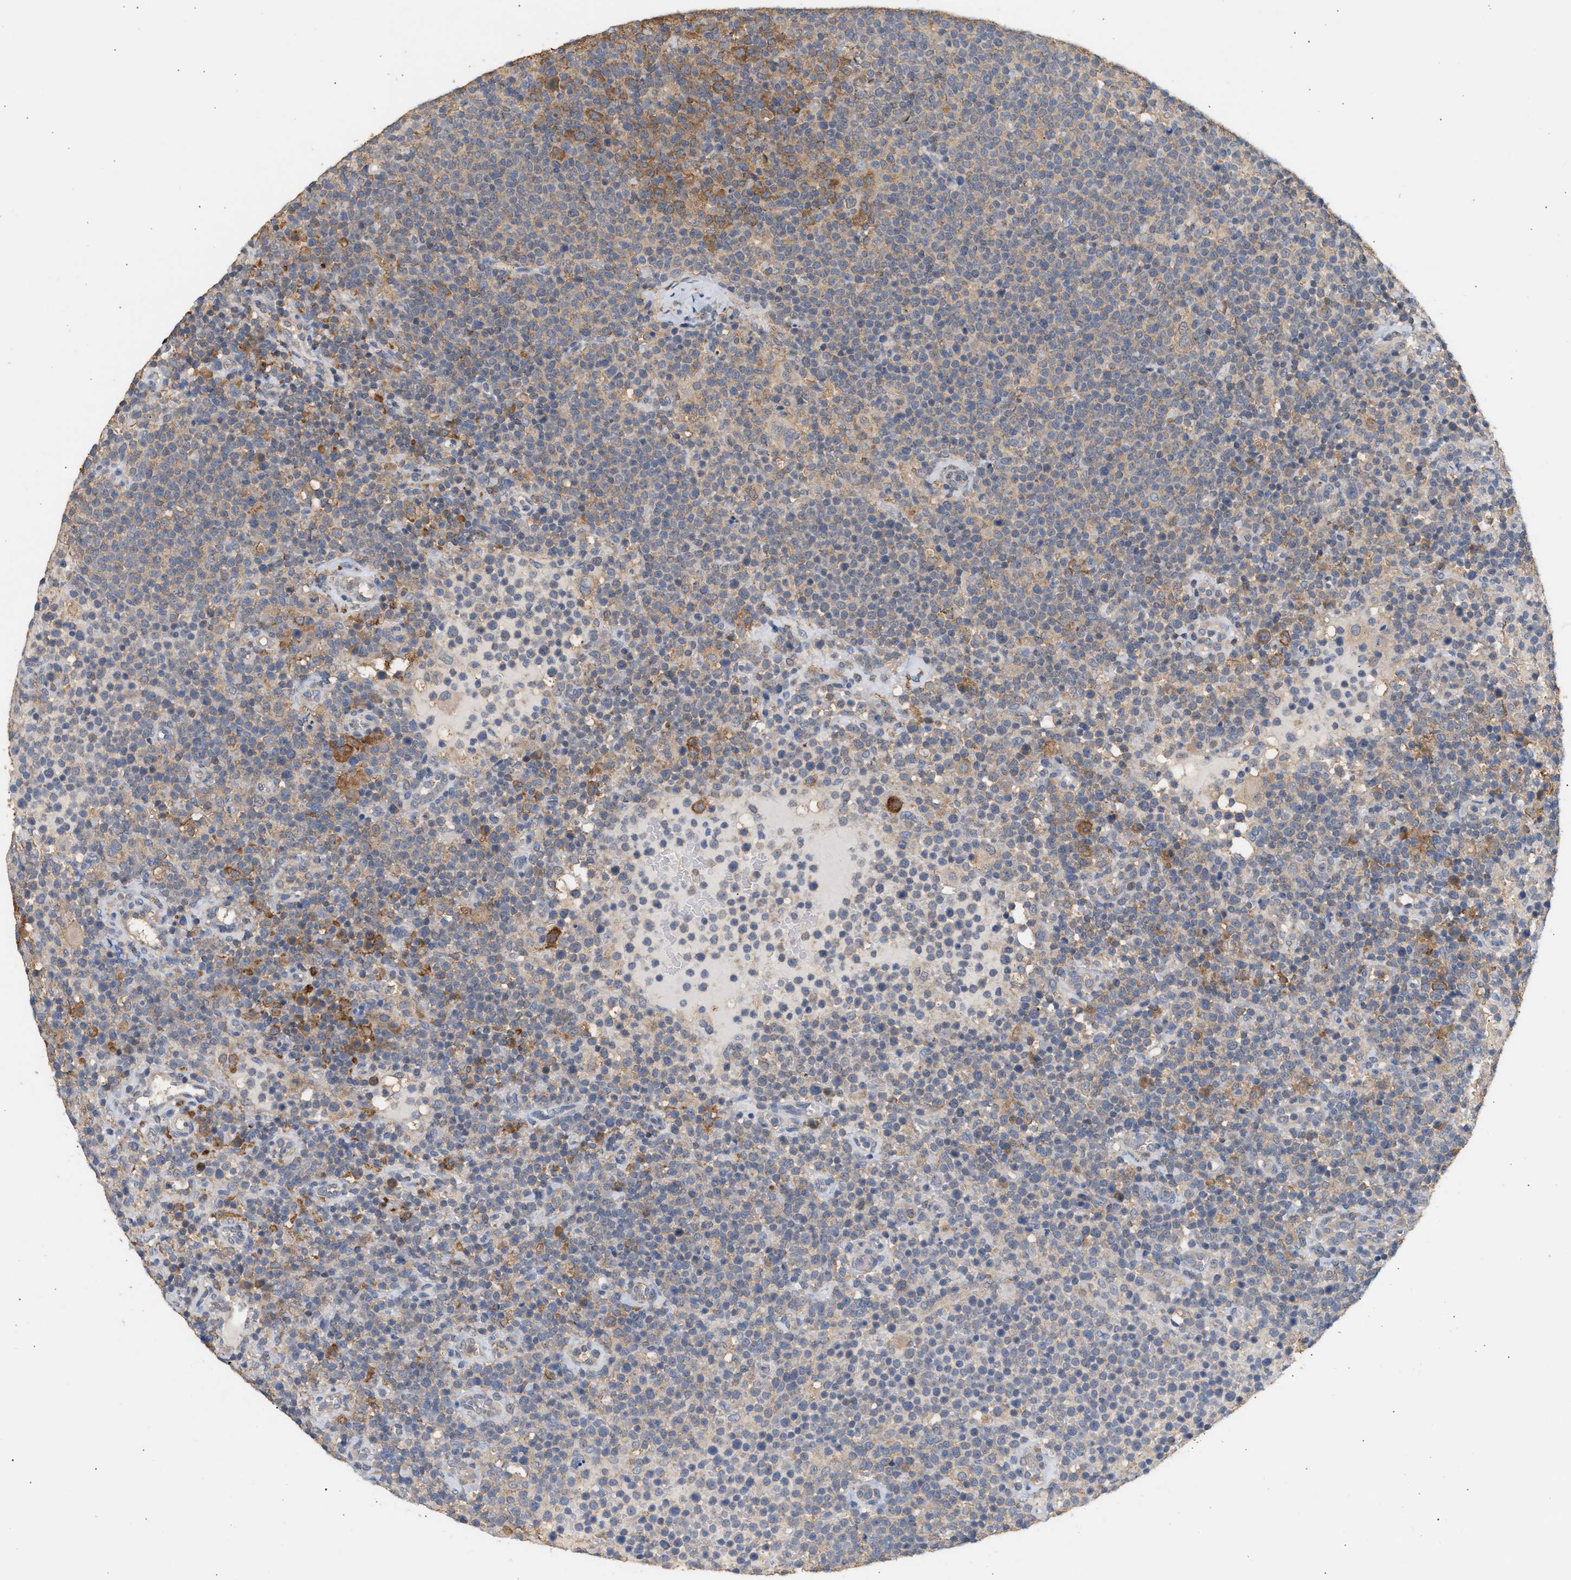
{"staining": {"intensity": "moderate", "quantity": "25%-75%", "location": "cytoplasmic/membranous"}, "tissue": "lymphoma", "cell_type": "Tumor cells", "image_type": "cancer", "snomed": [{"axis": "morphology", "description": "Malignant lymphoma, non-Hodgkin's type, High grade"}, {"axis": "topography", "description": "Lymph node"}], "caption": "Protein expression analysis of human malignant lymphoma, non-Hodgkin's type (high-grade) reveals moderate cytoplasmic/membranous expression in approximately 25%-75% of tumor cells.", "gene": "GCN1", "patient": {"sex": "male", "age": 61}}